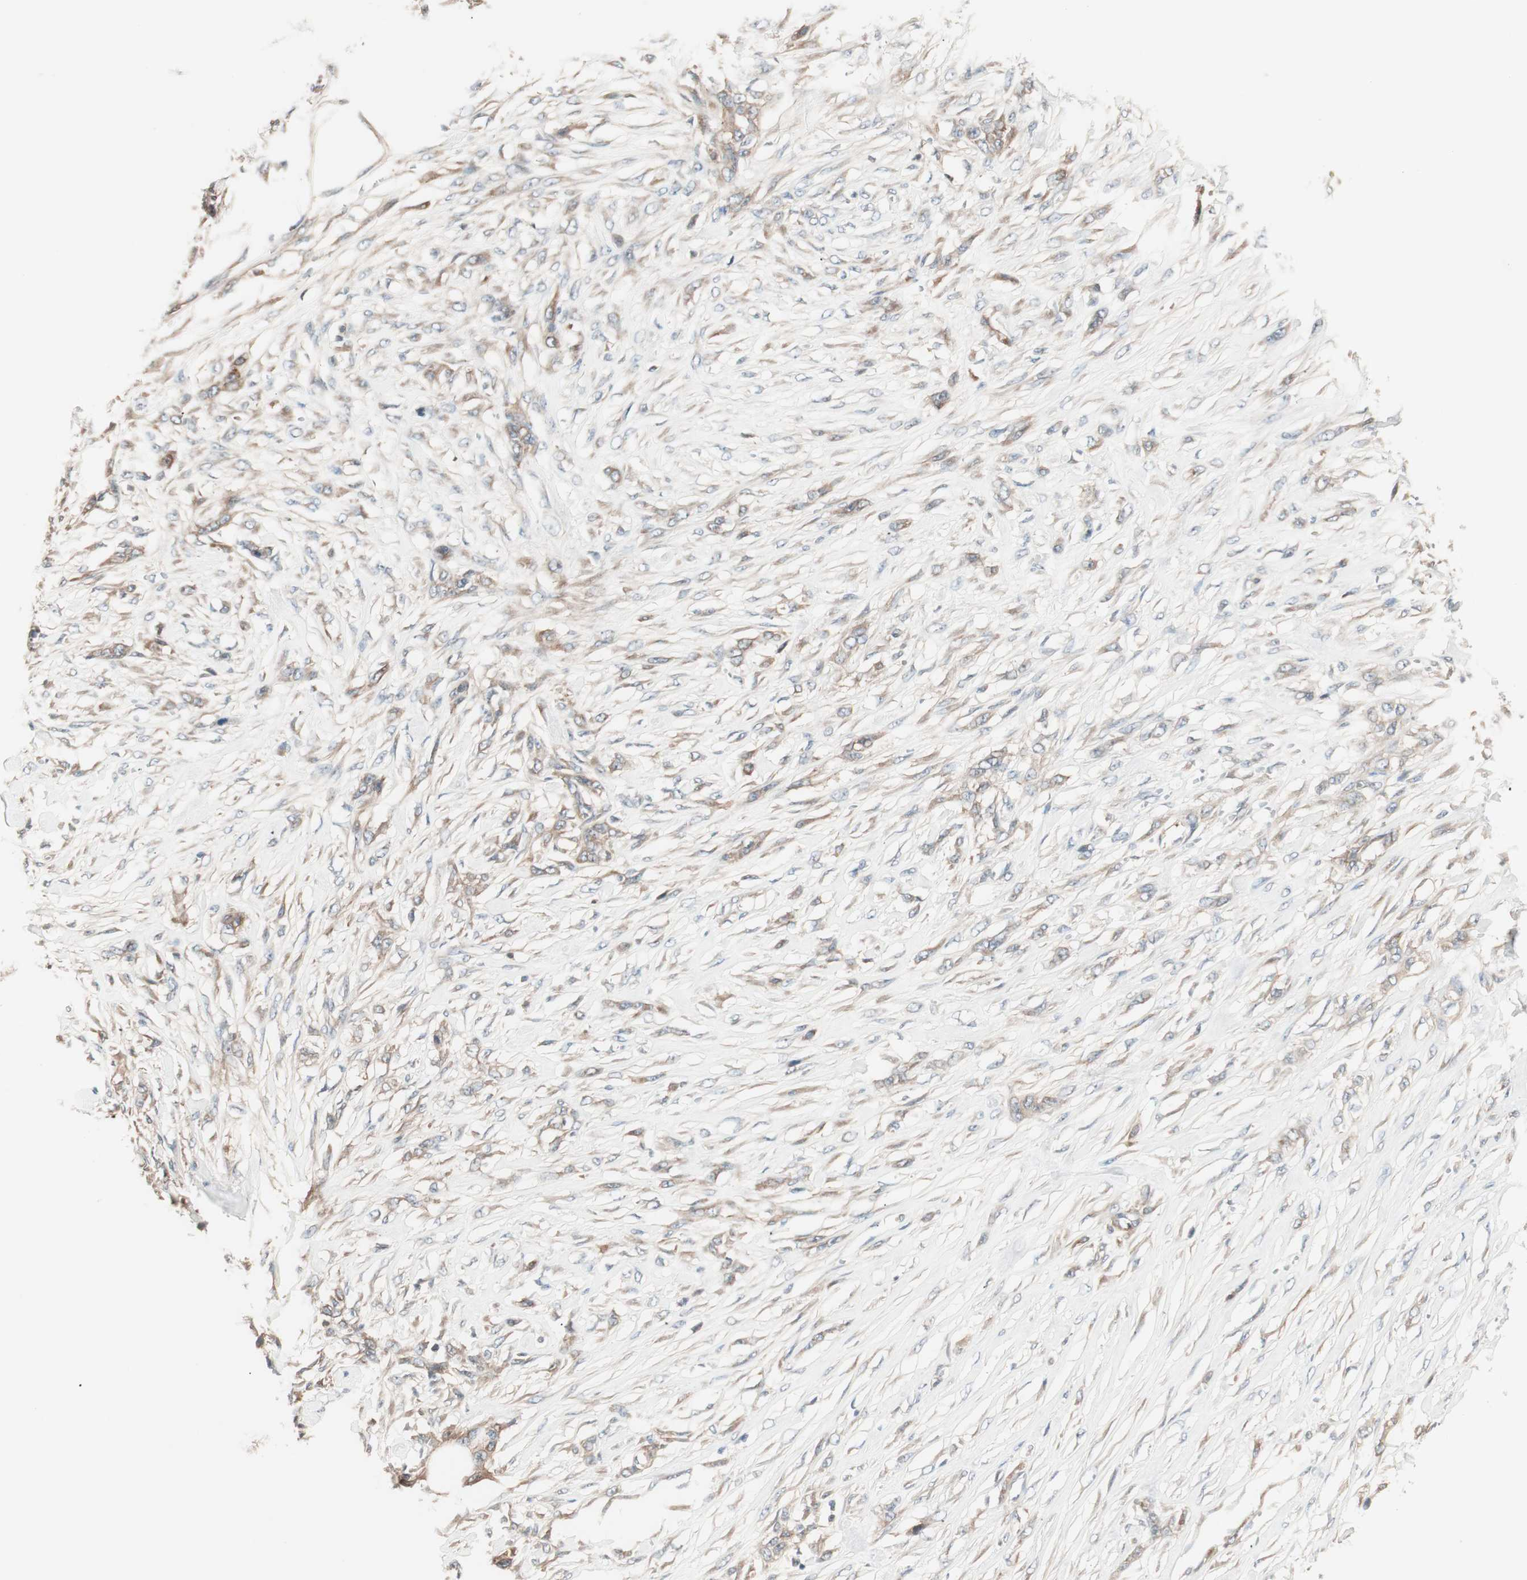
{"staining": {"intensity": "moderate", "quantity": ">75%", "location": "cytoplasmic/membranous"}, "tissue": "skin cancer", "cell_type": "Tumor cells", "image_type": "cancer", "snomed": [{"axis": "morphology", "description": "Squamous cell carcinoma, NOS"}, {"axis": "topography", "description": "Skin"}], "caption": "Skin cancer stained with IHC reveals moderate cytoplasmic/membranous positivity in about >75% of tumor cells.", "gene": "TSG101", "patient": {"sex": "female", "age": 59}}